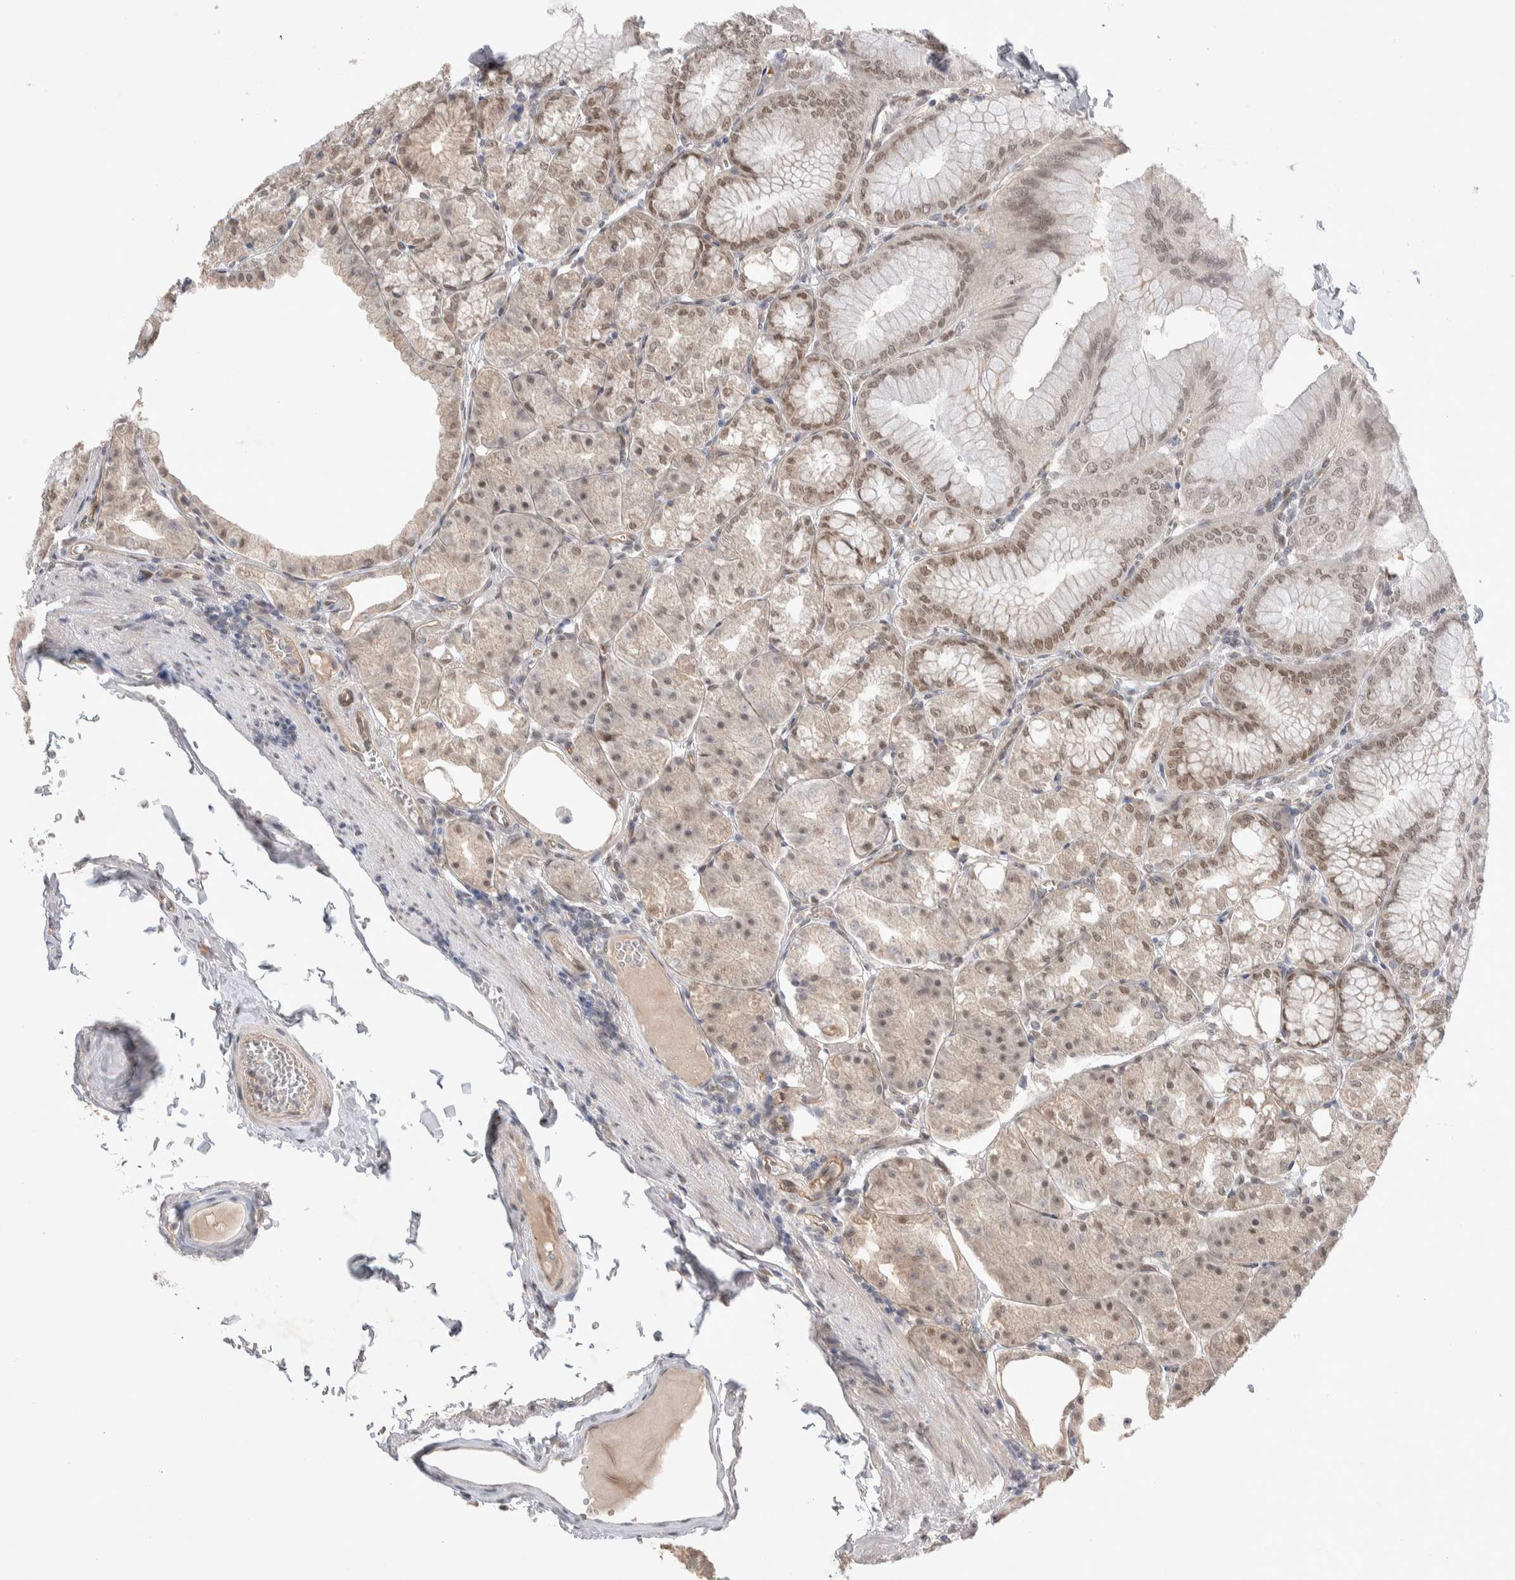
{"staining": {"intensity": "moderate", "quantity": ">75%", "location": "cytoplasmic/membranous,nuclear"}, "tissue": "stomach", "cell_type": "Glandular cells", "image_type": "normal", "snomed": [{"axis": "morphology", "description": "Normal tissue, NOS"}, {"axis": "topography", "description": "Stomach, lower"}], "caption": "Immunohistochemical staining of normal human stomach displays medium levels of moderate cytoplasmic/membranous,nuclear positivity in approximately >75% of glandular cells.", "gene": "ZNF704", "patient": {"sex": "male", "age": 71}}